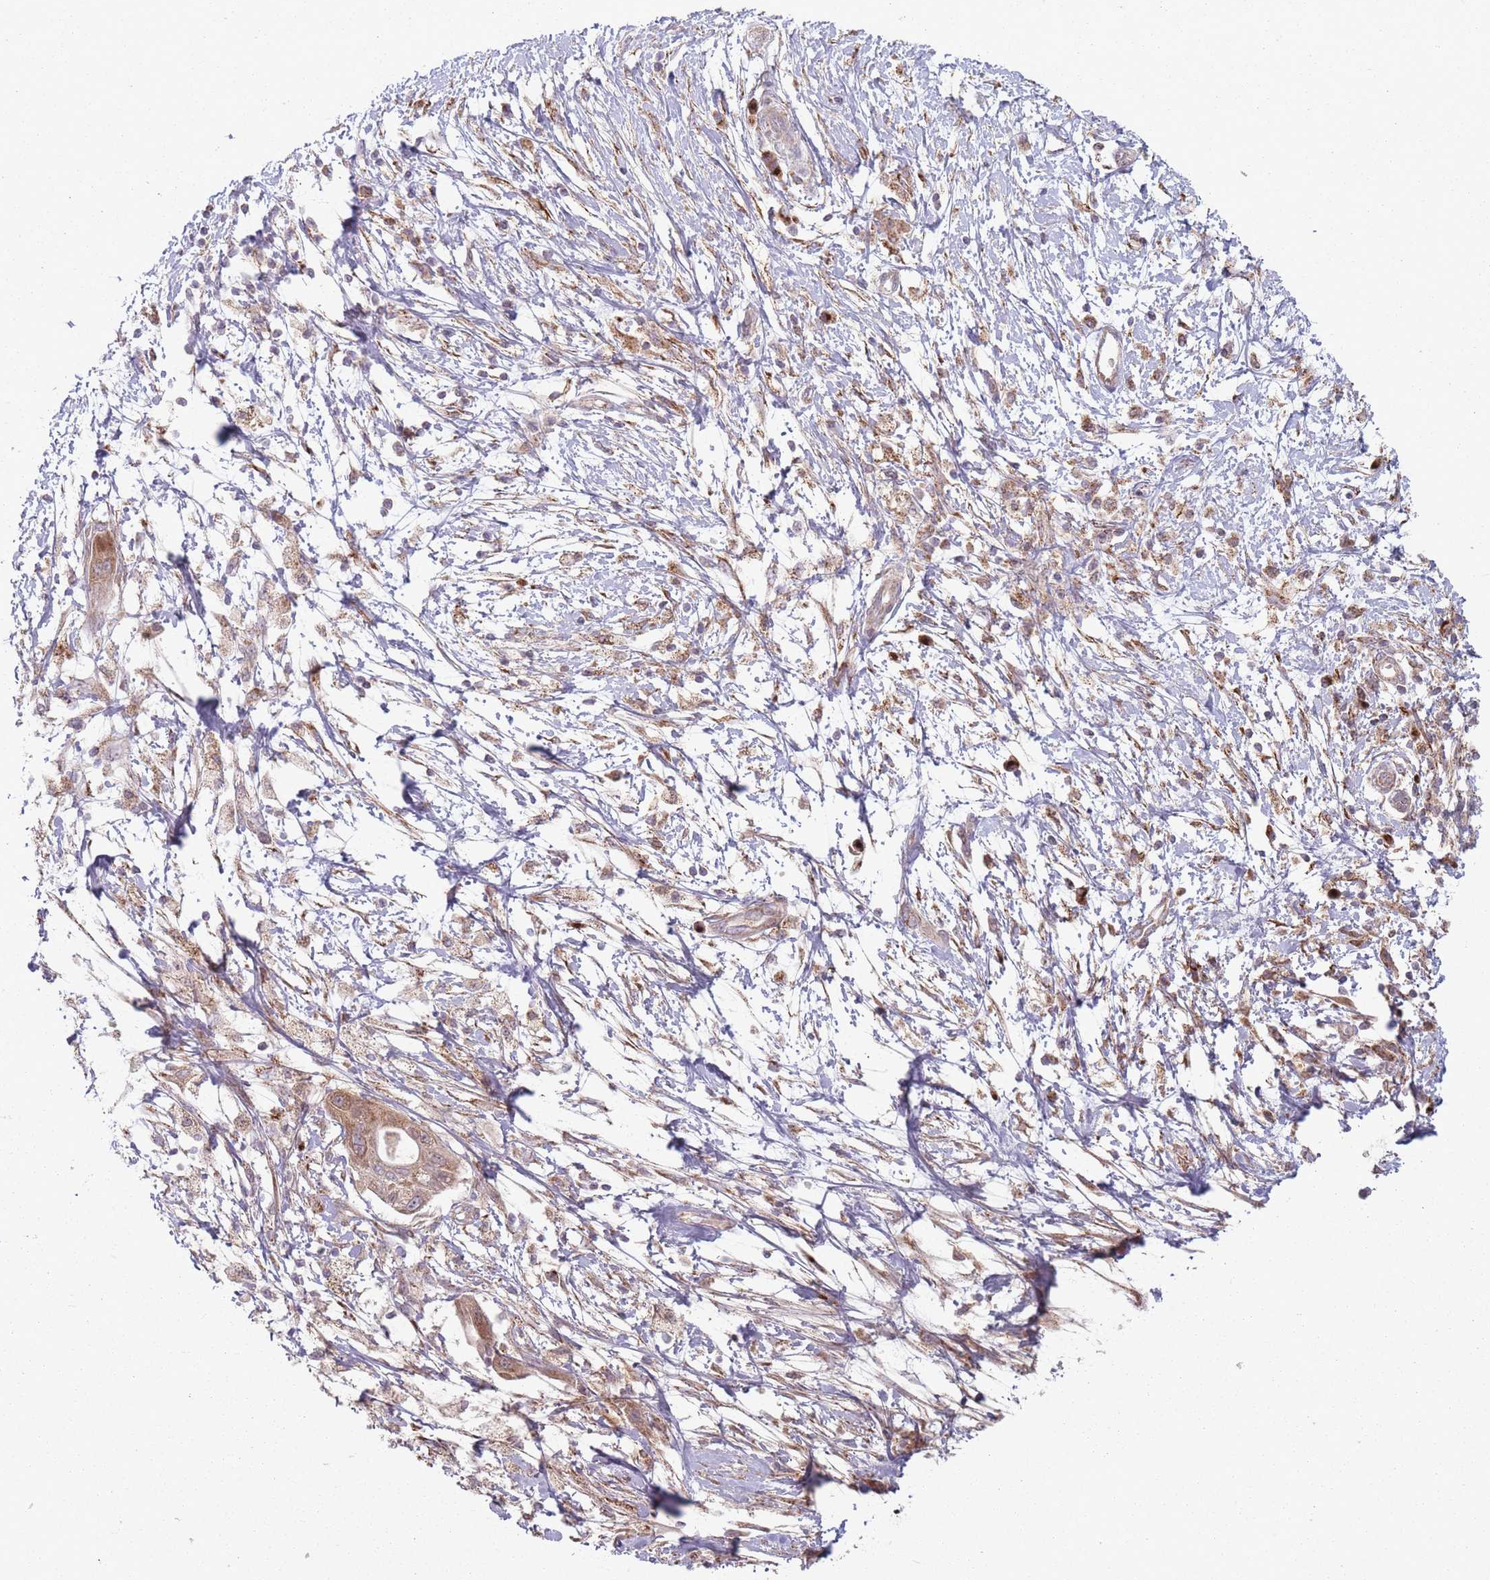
{"staining": {"intensity": "weak", "quantity": ">75%", "location": "cytoplasmic/membranous"}, "tissue": "pancreatic cancer", "cell_type": "Tumor cells", "image_type": "cancer", "snomed": [{"axis": "morphology", "description": "Adenocarcinoma, NOS"}, {"axis": "topography", "description": "Pancreas"}], "caption": "An immunohistochemistry (IHC) micrograph of tumor tissue is shown. Protein staining in brown labels weak cytoplasmic/membranous positivity in adenocarcinoma (pancreatic) within tumor cells.", "gene": "OR10Q1", "patient": {"sex": "male", "age": 68}}